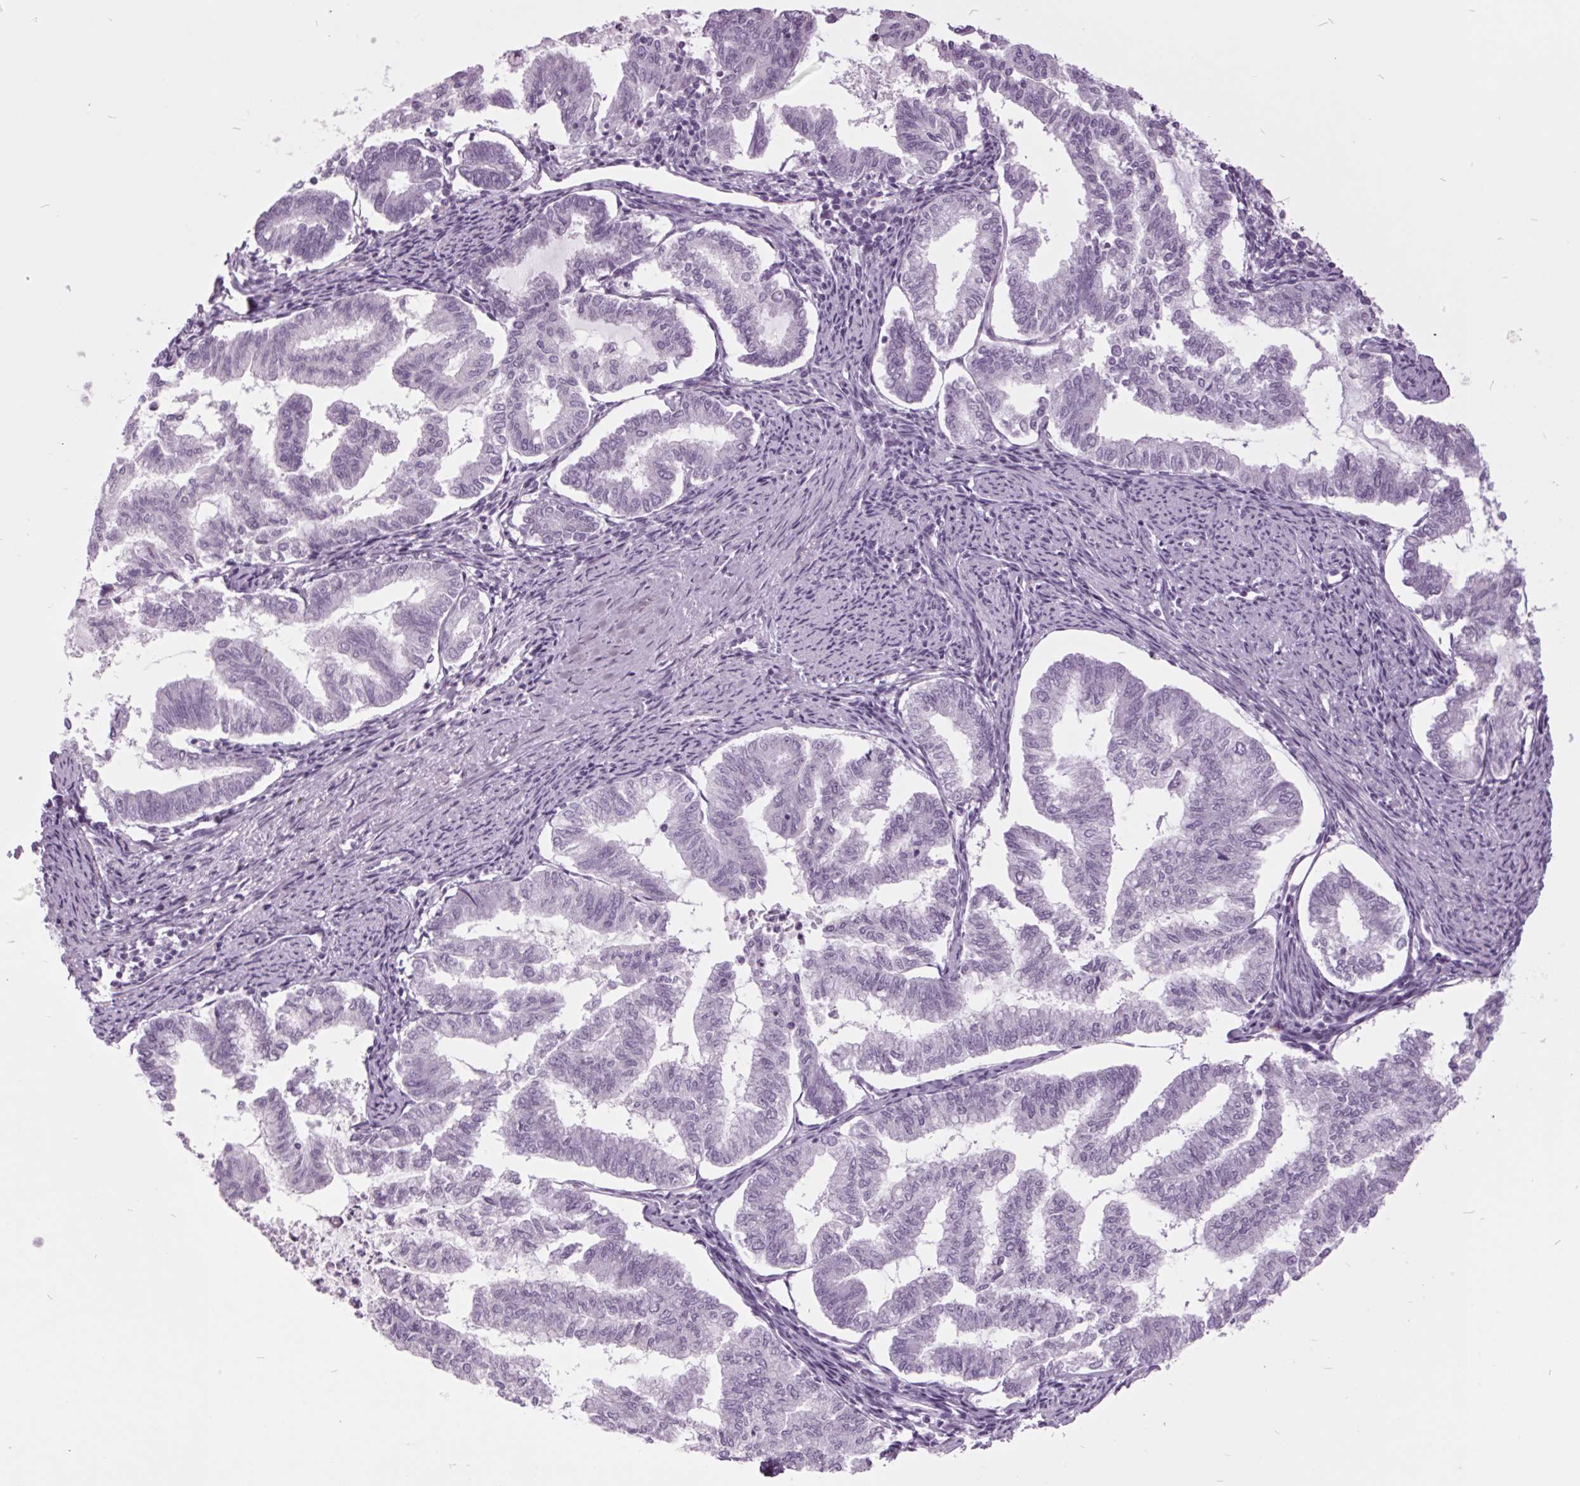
{"staining": {"intensity": "negative", "quantity": "none", "location": "none"}, "tissue": "endometrial cancer", "cell_type": "Tumor cells", "image_type": "cancer", "snomed": [{"axis": "morphology", "description": "Adenocarcinoma, NOS"}, {"axis": "topography", "description": "Endometrium"}], "caption": "There is no significant positivity in tumor cells of adenocarcinoma (endometrial).", "gene": "ODAD2", "patient": {"sex": "female", "age": 79}}